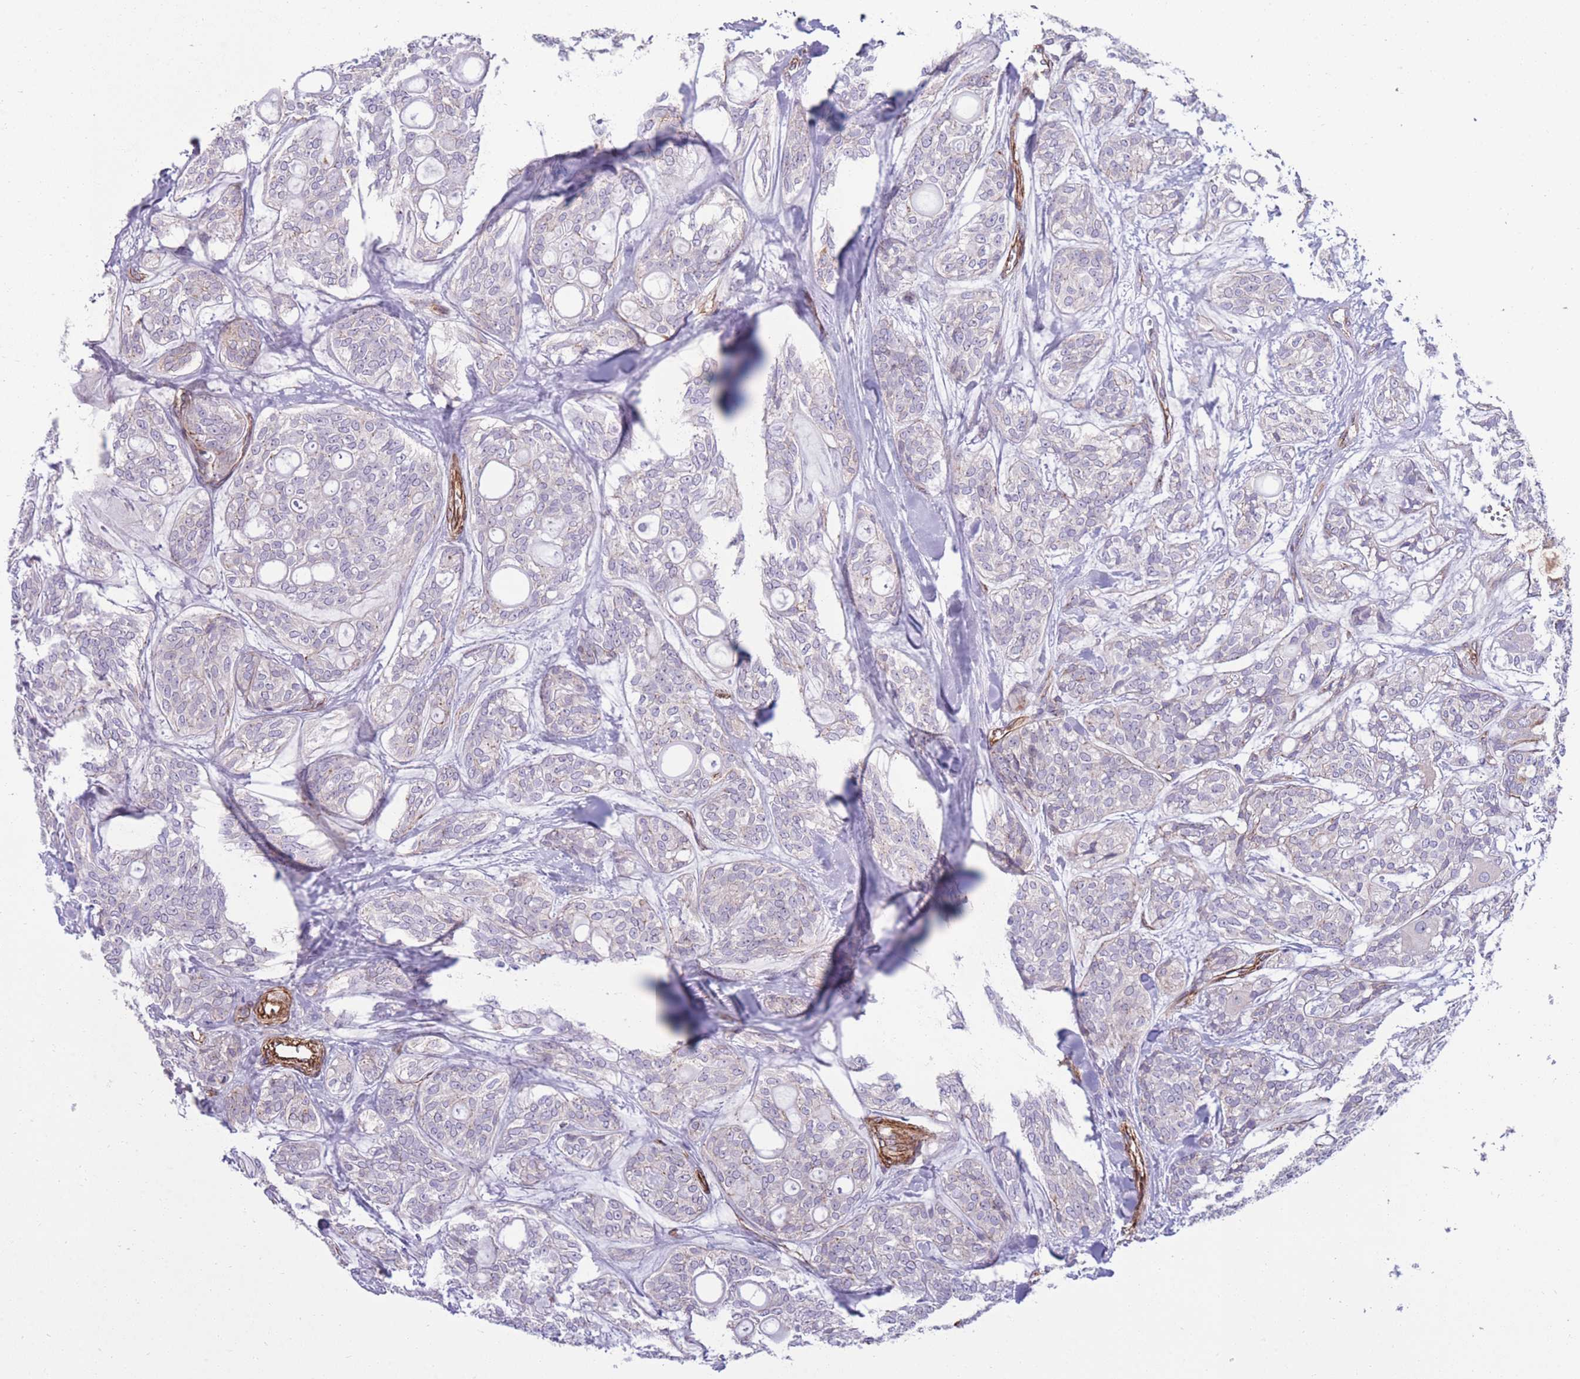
{"staining": {"intensity": "negative", "quantity": "none", "location": "none"}, "tissue": "head and neck cancer", "cell_type": "Tumor cells", "image_type": "cancer", "snomed": [{"axis": "morphology", "description": "Adenocarcinoma, NOS"}, {"axis": "topography", "description": "Head-Neck"}], "caption": "Histopathology image shows no significant protein positivity in tumor cells of head and neck cancer (adenocarcinoma).", "gene": "RGS11", "patient": {"sex": "male", "age": 66}}